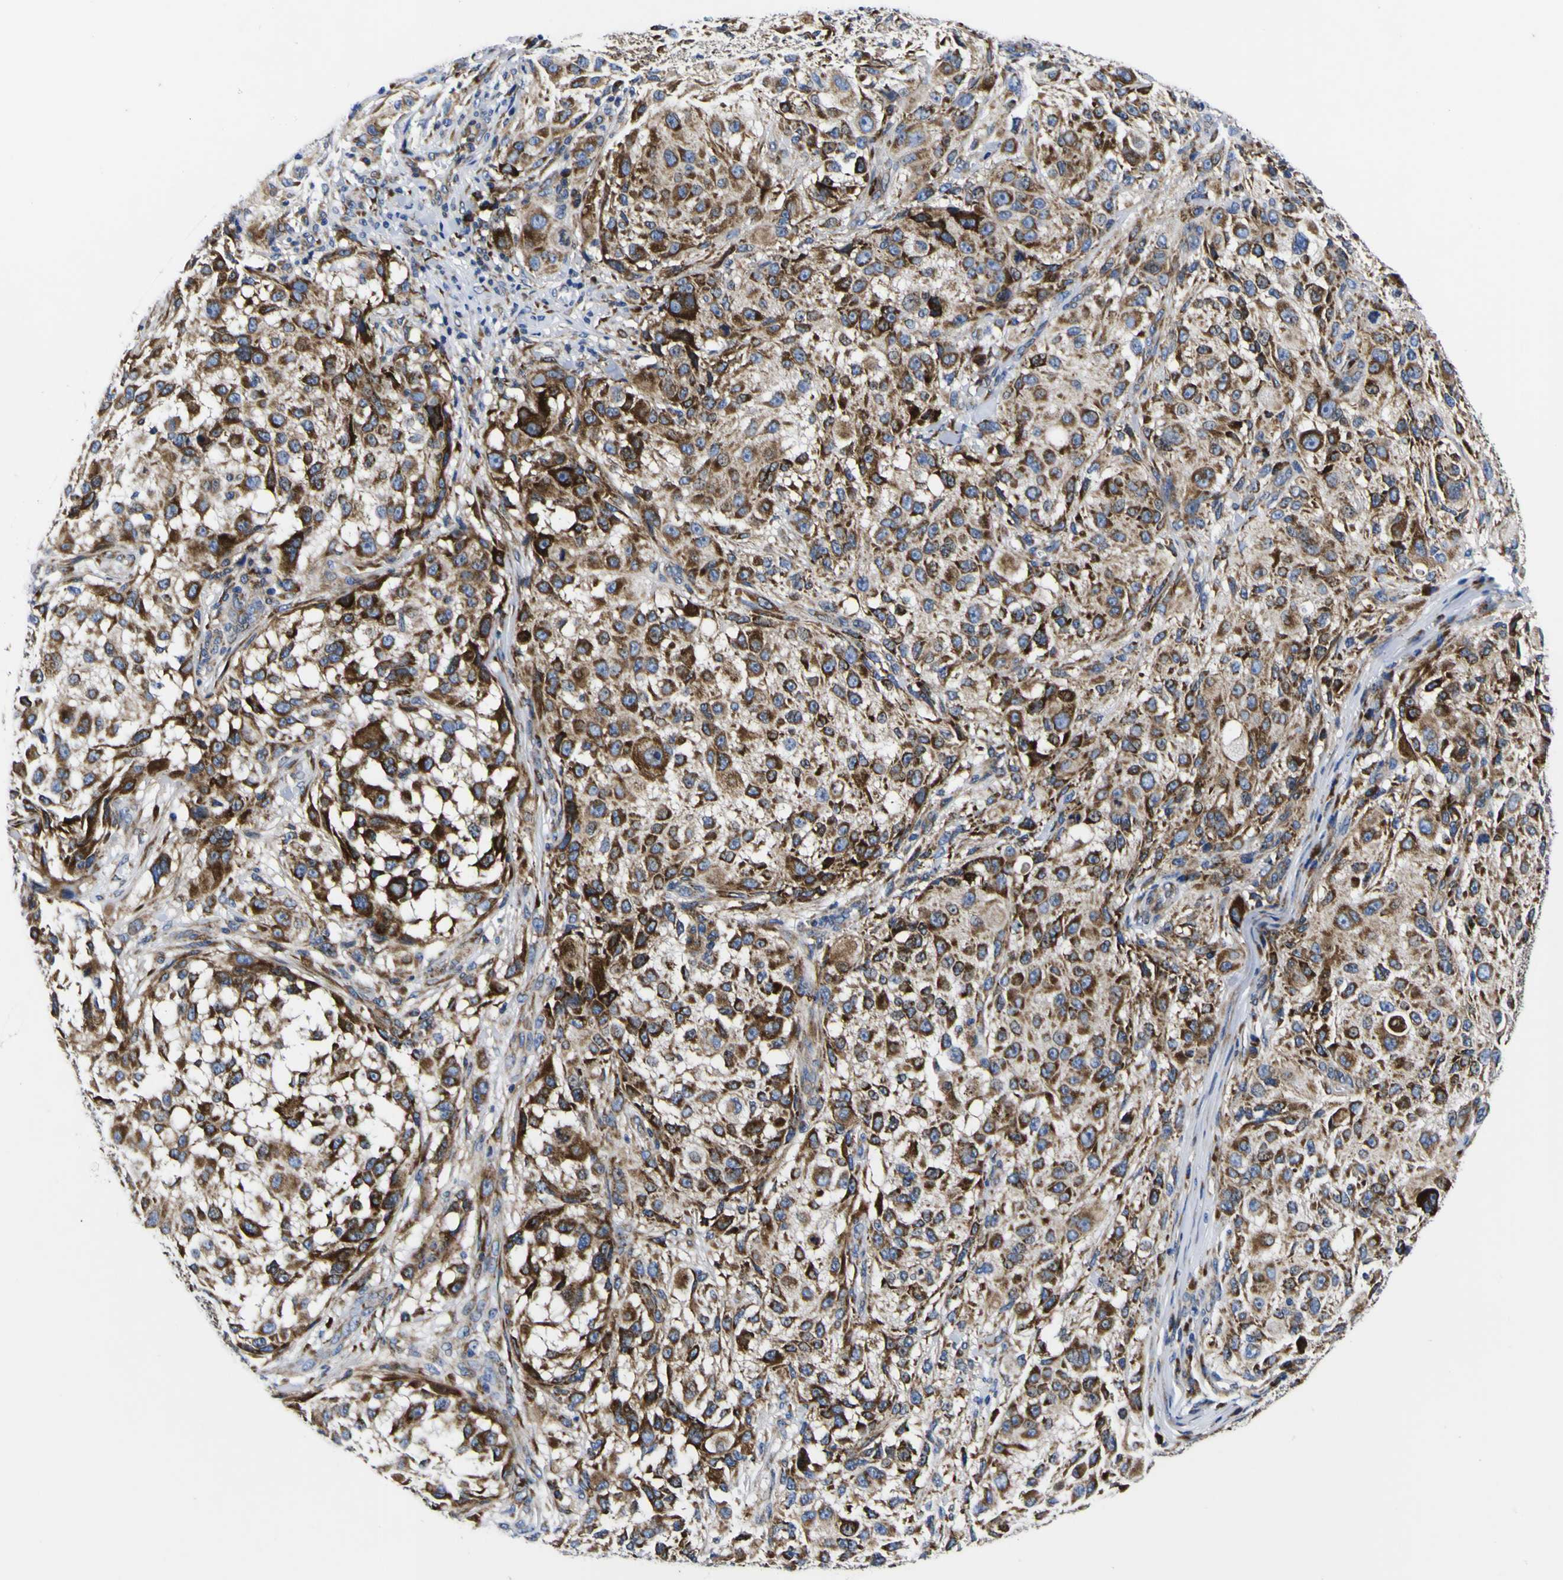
{"staining": {"intensity": "moderate", "quantity": ">75%", "location": "cytoplasmic/membranous"}, "tissue": "melanoma", "cell_type": "Tumor cells", "image_type": "cancer", "snomed": [{"axis": "morphology", "description": "Necrosis, NOS"}, {"axis": "morphology", "description": "Malignant melanoma, NOS"}, {"axis": "topography", "description": "Skin"}], "caption": "Malignant melanoma tissue reveals moderate cytoplasmic/membranous expression in approximately >75% of tumor cells", "gene": "SCD", "patient": {"sex": "female", "age": 87}}